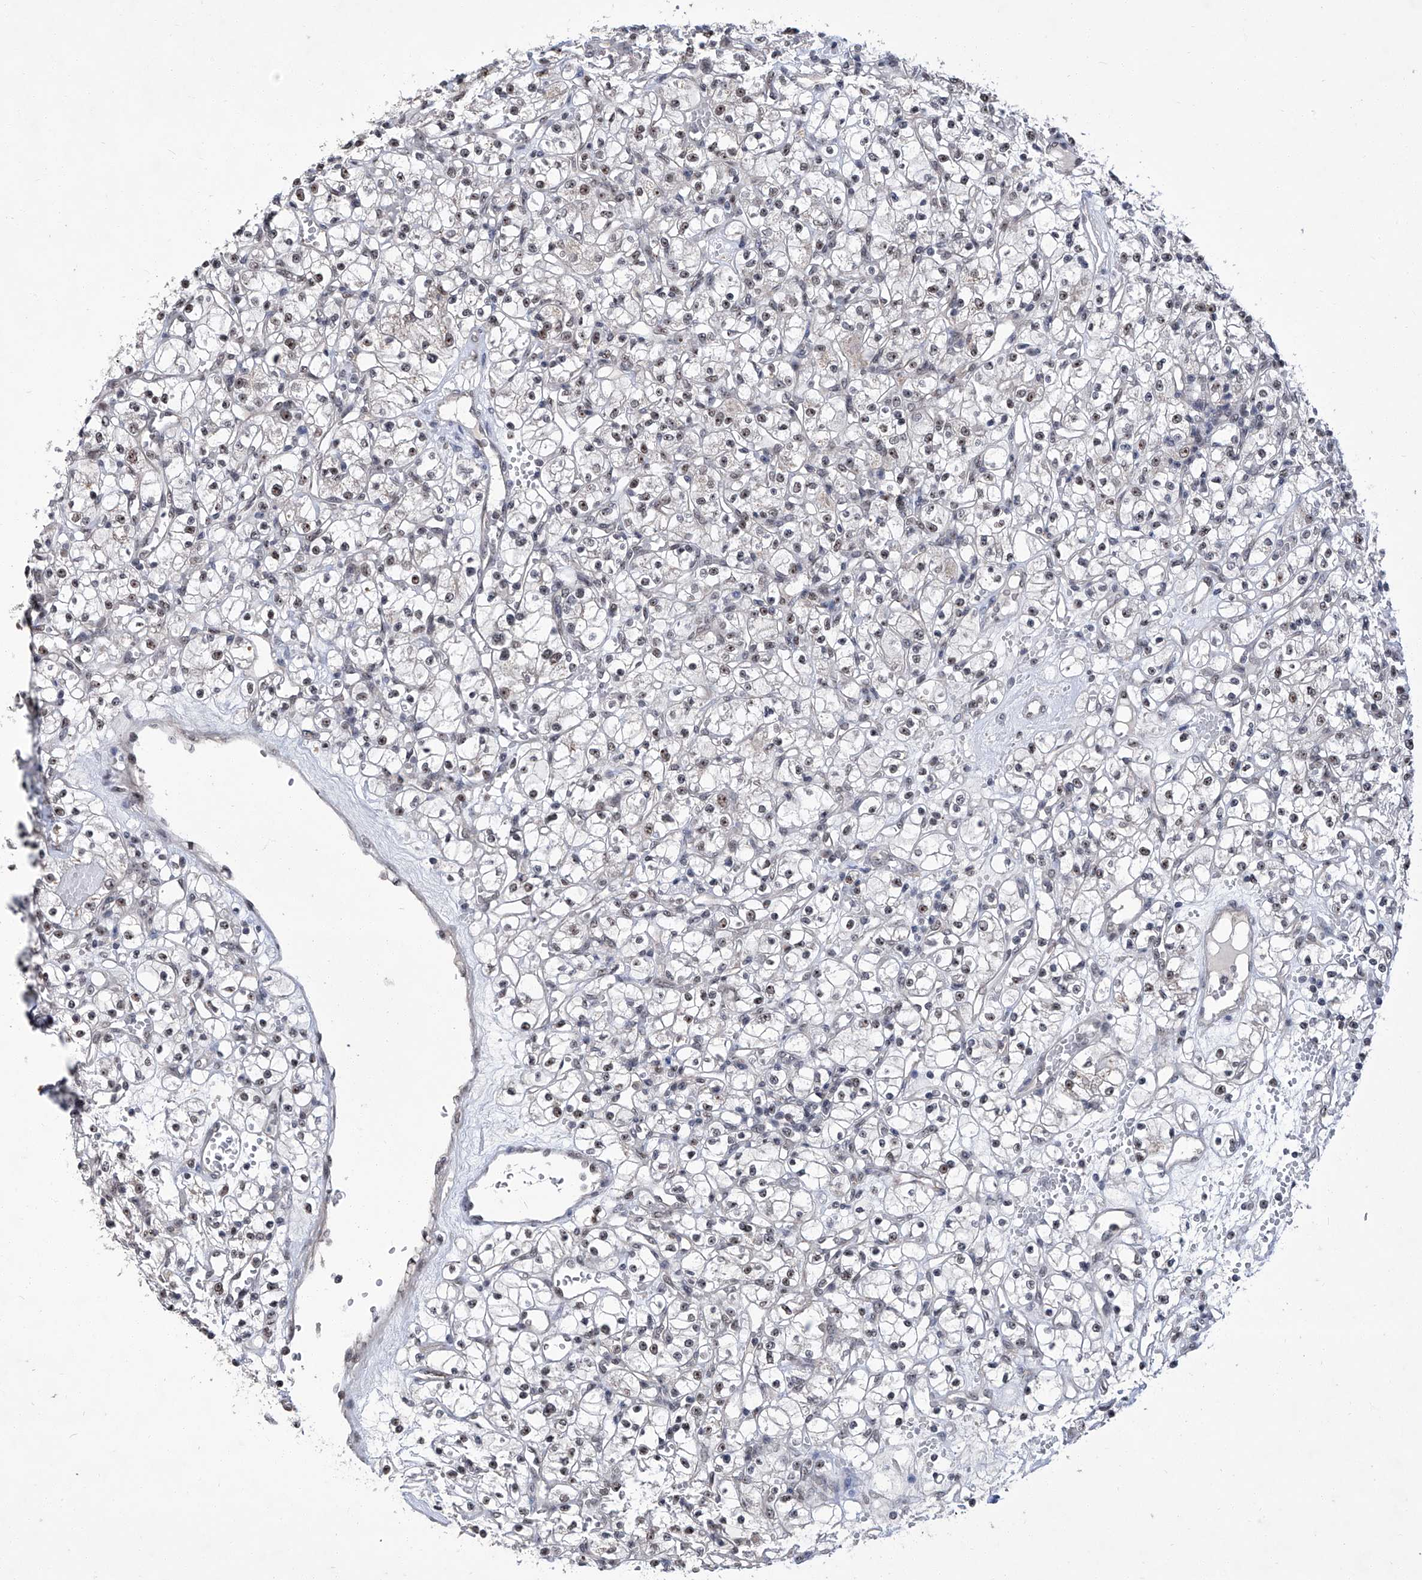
{"staining": {"intensity": "weak", "quantity": "<25%", "location": "nuclear"}, "tissue": "renal cancer", "cell_type": "Tumor cells", "image_type": "cancer", "snomed": [{"axis": "morphology", "description": "Adenocarcinoma, NOS"}, {"axis": "topography", "description": "Kidney"}], "caption": "High magnification brightfield microscopy of renal cancer stained with DAB (brown) and counterstained with hematoxylin (blue): tumor cells show no significant staining.", "gene": "CMTR1", "patient": {"sex": "female", "age": 59}}